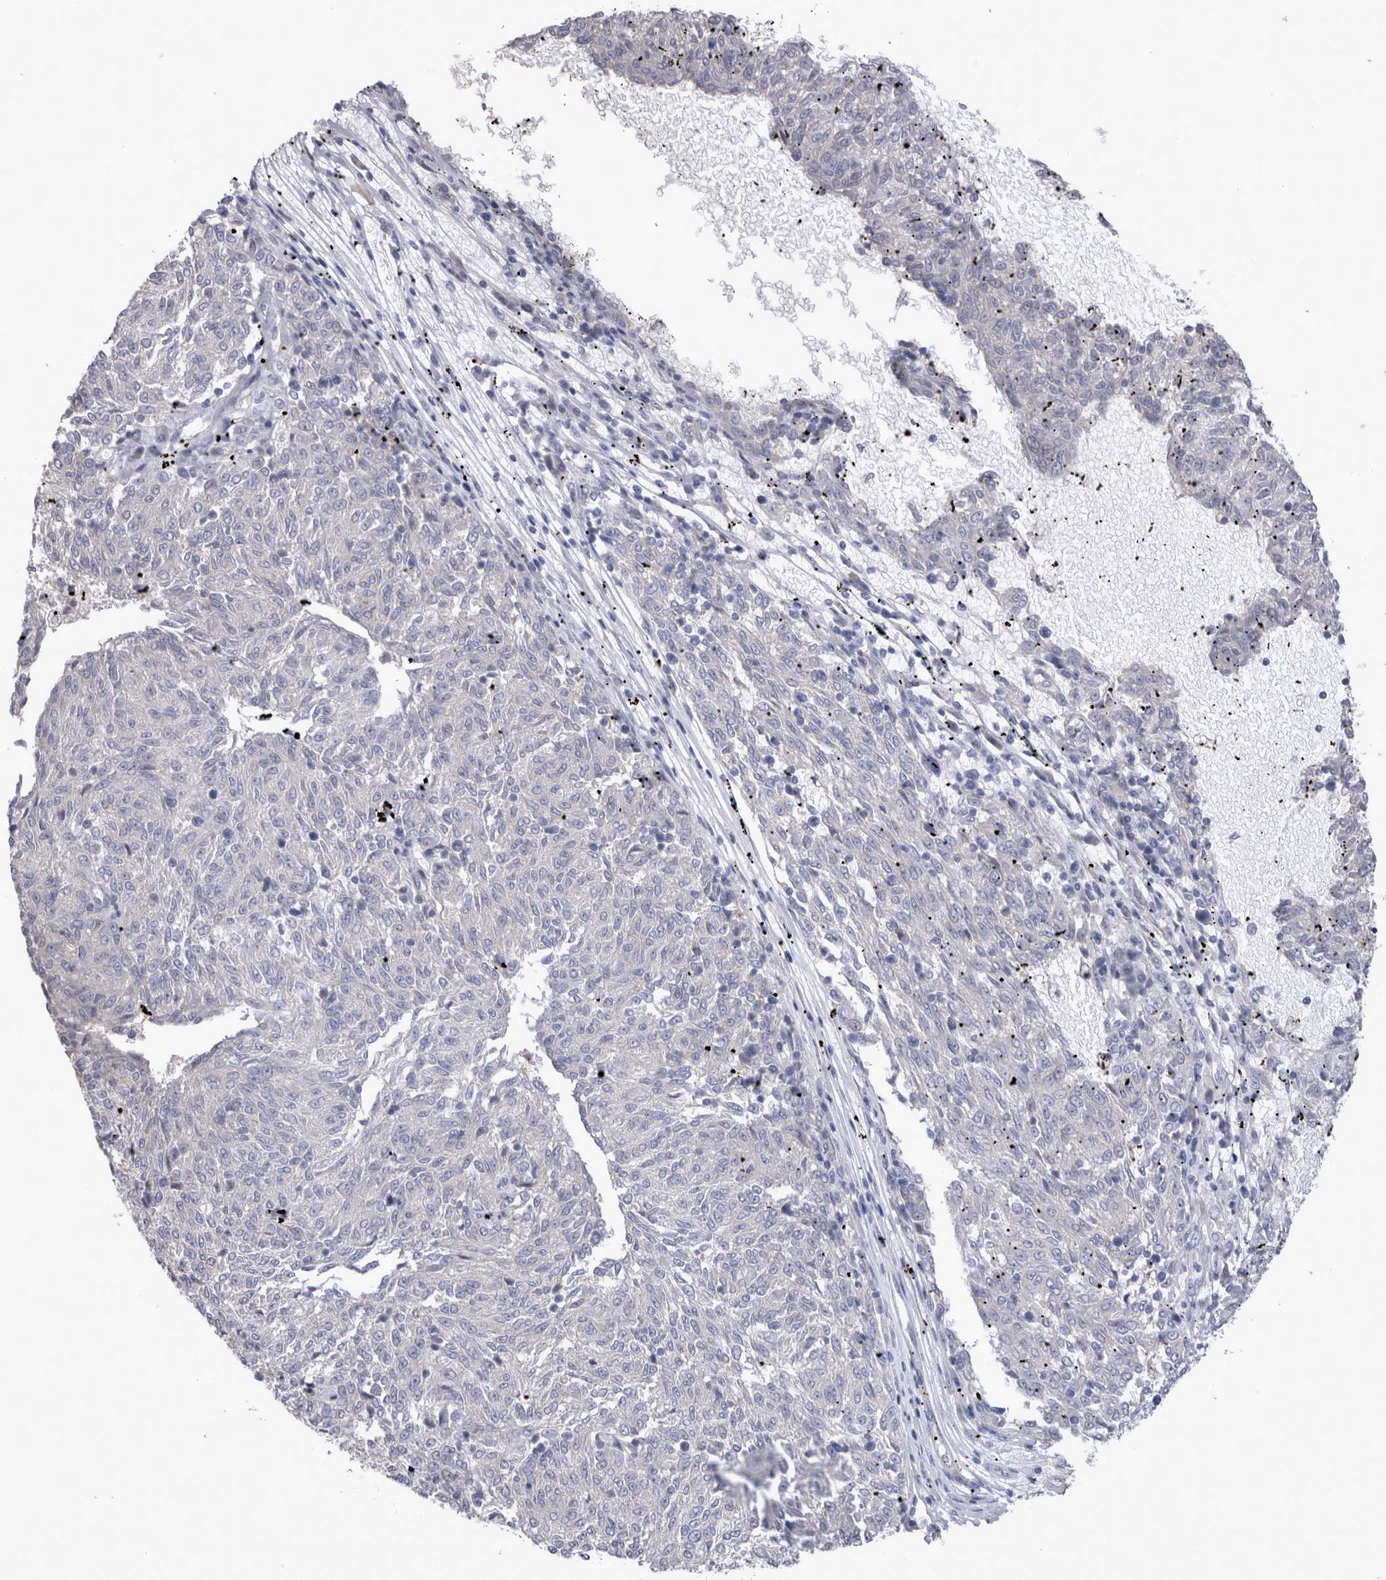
{"staining": {"intensity": "negative", "quantity": "none", "location": "none"}, "tissue": "melanoma", "cell_type": "Tumor cells", "image_type": "cancer", "snomed": [{"axis": "morphology", "description": "Malignant melanoma, NOS"}, {"axis": "topography", "description": "Skin"}], "caption": "The image displays no significant staining in tumor cells of malignant melanoma.", "gene": "LRRC40", "patient": {"sex": "female", "age": 72}}